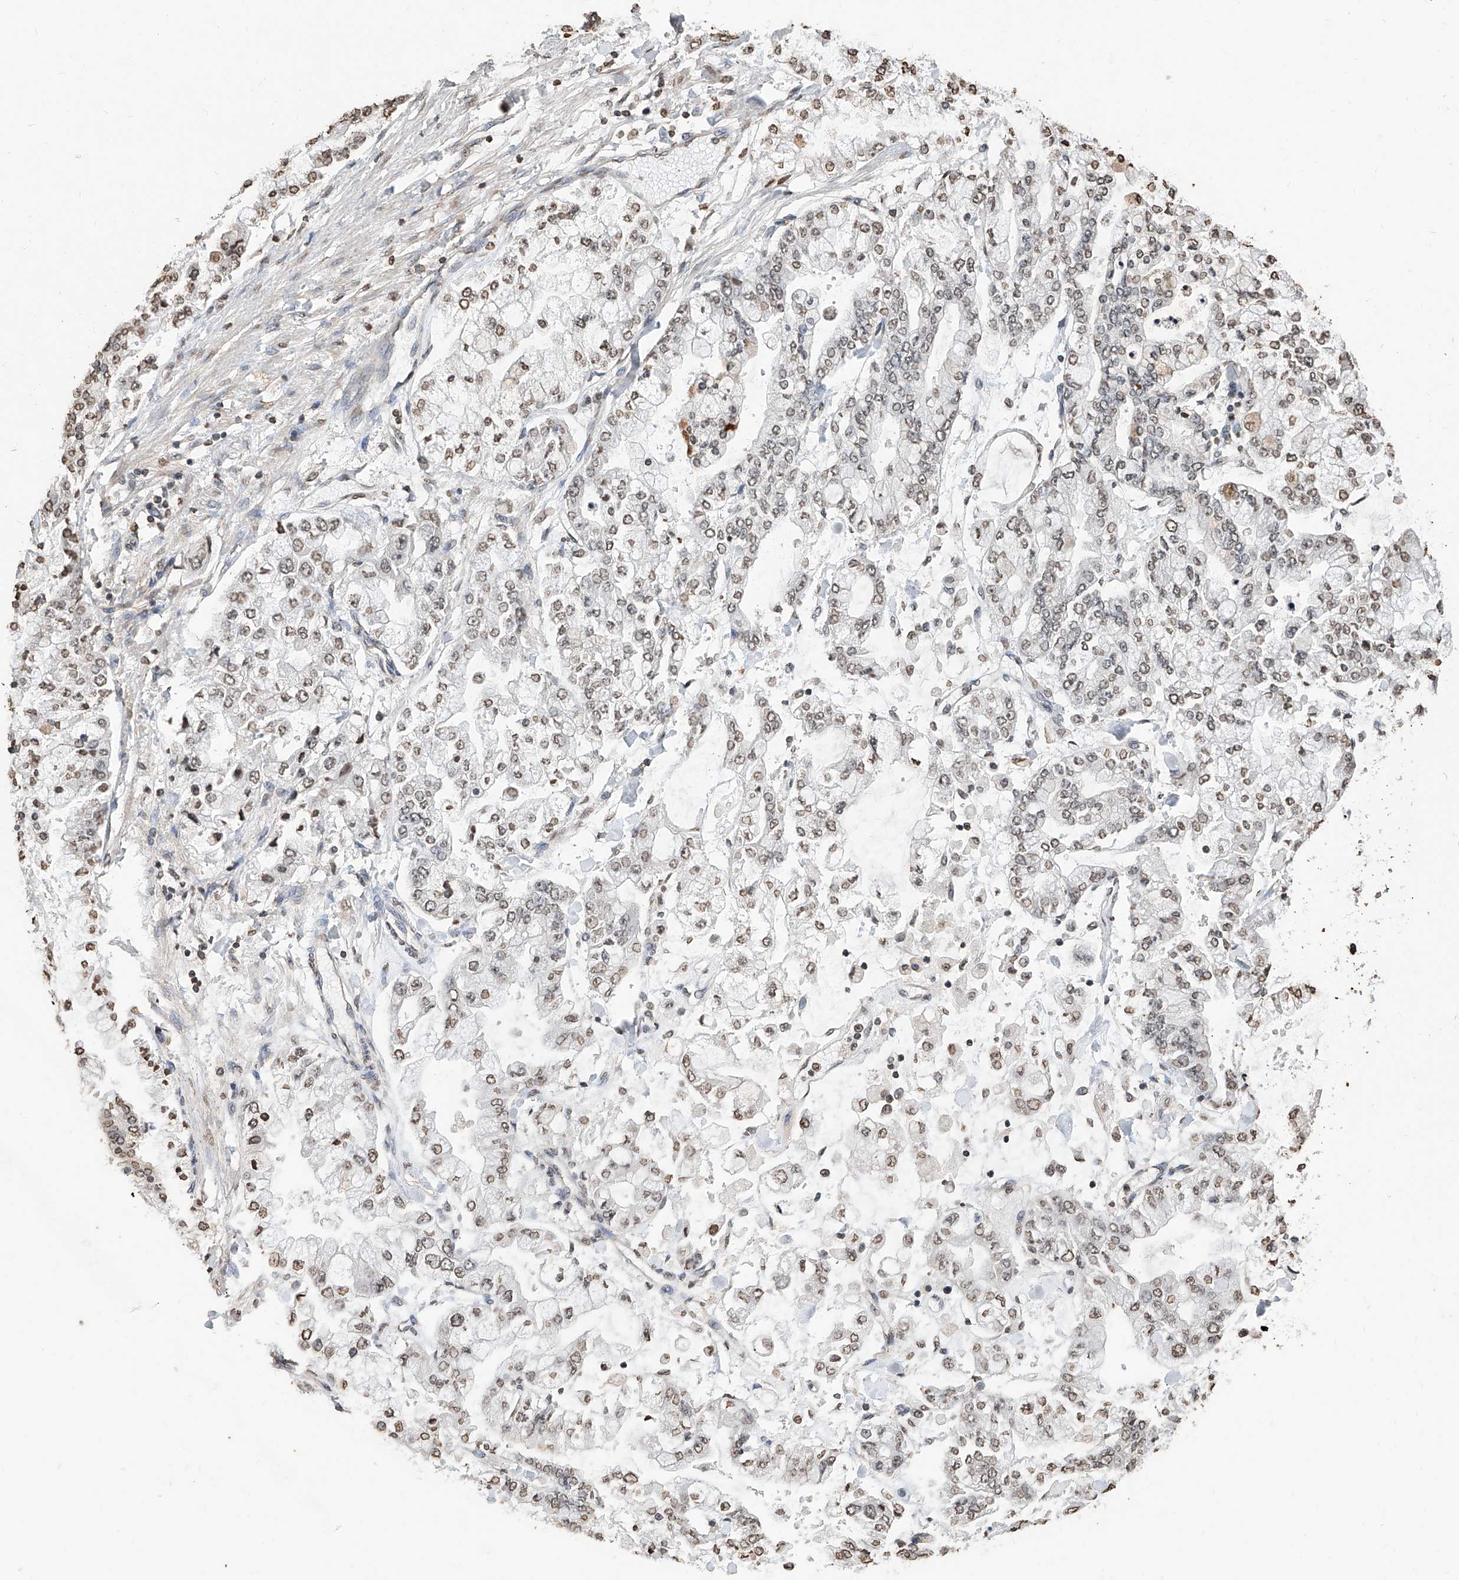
{"staining": {"intensity": "weak", "quantity": ">75%", "location": "nuclear"}, "tissue": "stomach cancer", "cell_type": "Tumor cells", "image_type": "cancer", "snomed": [{"axis": "morphology", "description": "Normal tissue, NOS"}, {"axis": "morphology", "description": "Adenocarcinoma, NOS"}, {"axis": "topography", "description": "Stomach, upper"}, {"axis": "topography", "description": "Stomach"}], "caption": "Stomach cancer (adenocarcinoma) stained for a protein shows weak nuclear positivity in tumor cells.", "gene": "RP9", "patient": {"sex": "male", "age": 76}}